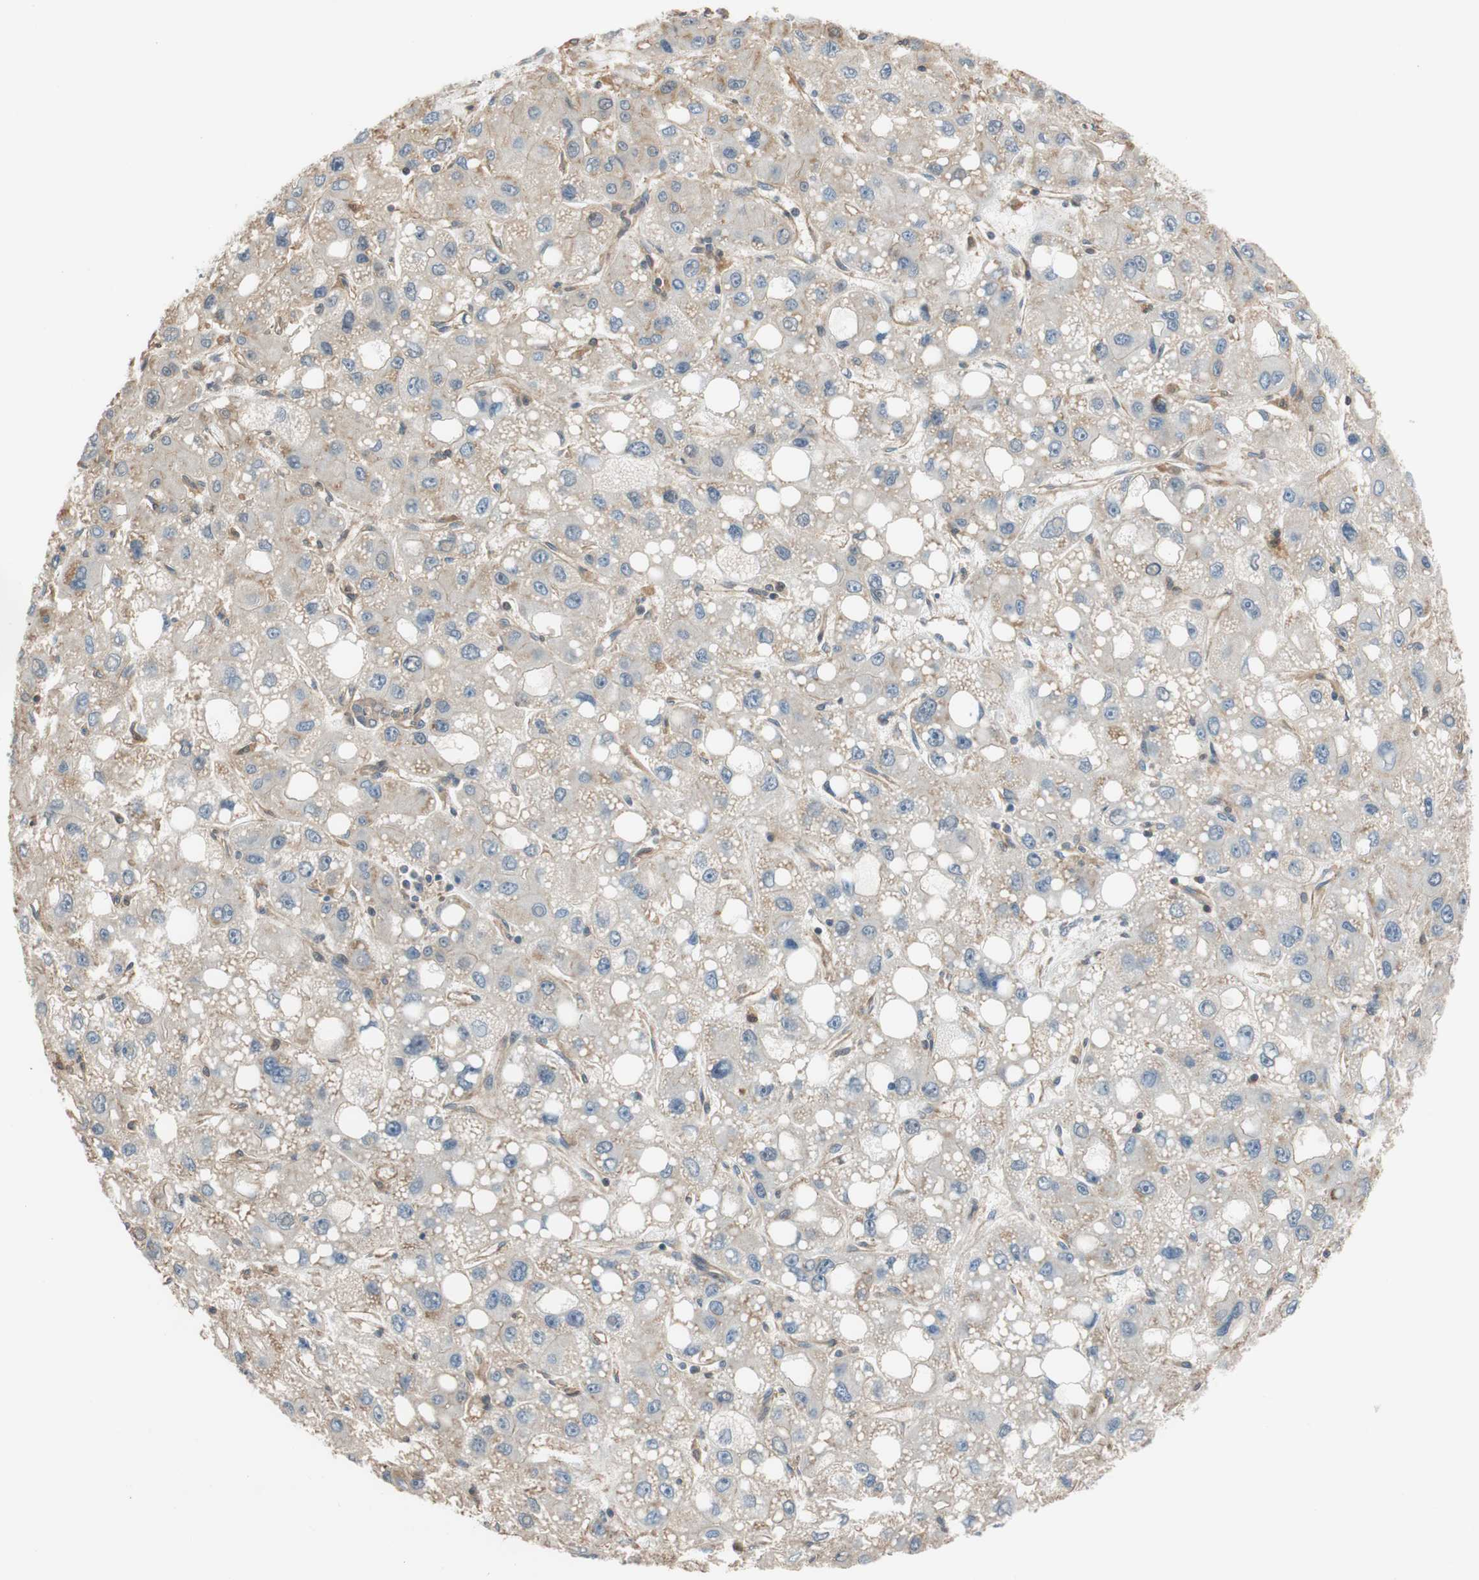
{"staining": {"intensity": "weak", "quantity": ">75%", "location": "cytoplasmic/membranous"}, "tissue": "liver cancer", "cell_type": "Tumor cells", "image_type": "cancer", "snomed": [{"axis": "morphology", "description": "Carcinoma, Hepatocellular, NOS"}, {"axis": "topography", "description": "Liver"}], "caption": "Liver cancer stained for a protein (brown) shows weak cytoplasmic/membranous positive positivity in approximately >75% of tumor cells.", "gene": "CALML3", "patient": {"sex": "male", "age": 55}}